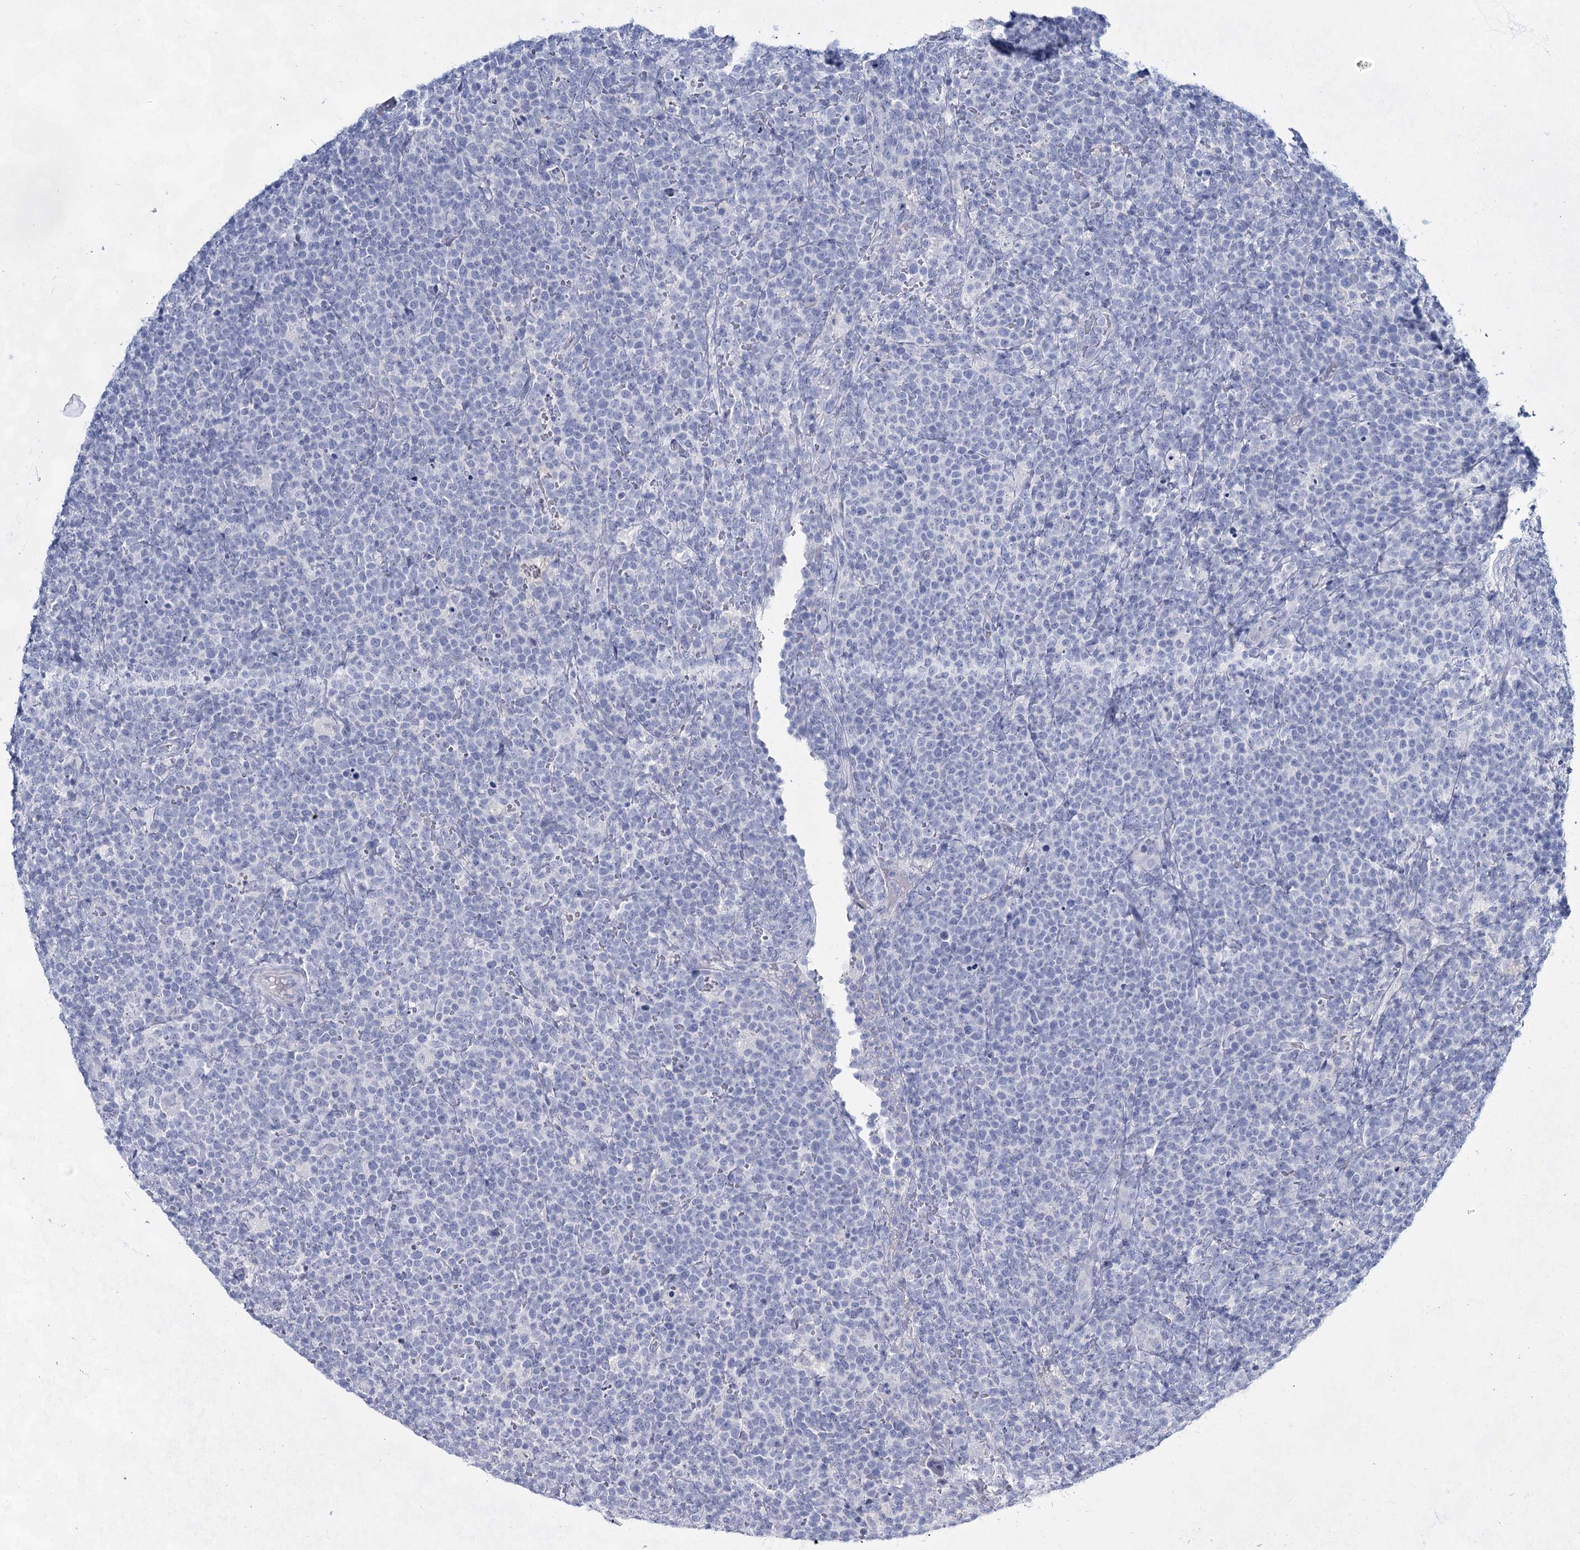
{"staining": {"intensity": "negative", "quantity": "none", "location": "none"}, "tissue": "lymphoma", "cell_type": "Tumor cells", "image_type": "cancer", "snomed": [{"axis": "morphology", "description": "Malignant lymphoma, non-Hodgkin's type, High grade"}, {"axis": "topography", "description": "Lymph node"}], "caption": "Immunohistochemistry of human high-grade malignant lymphoma, non-Hodgkin's type demonstrates no expression in tumor cells.", "gene": "SLC17A2", "patient": {"sex": "male", "age": 61}}